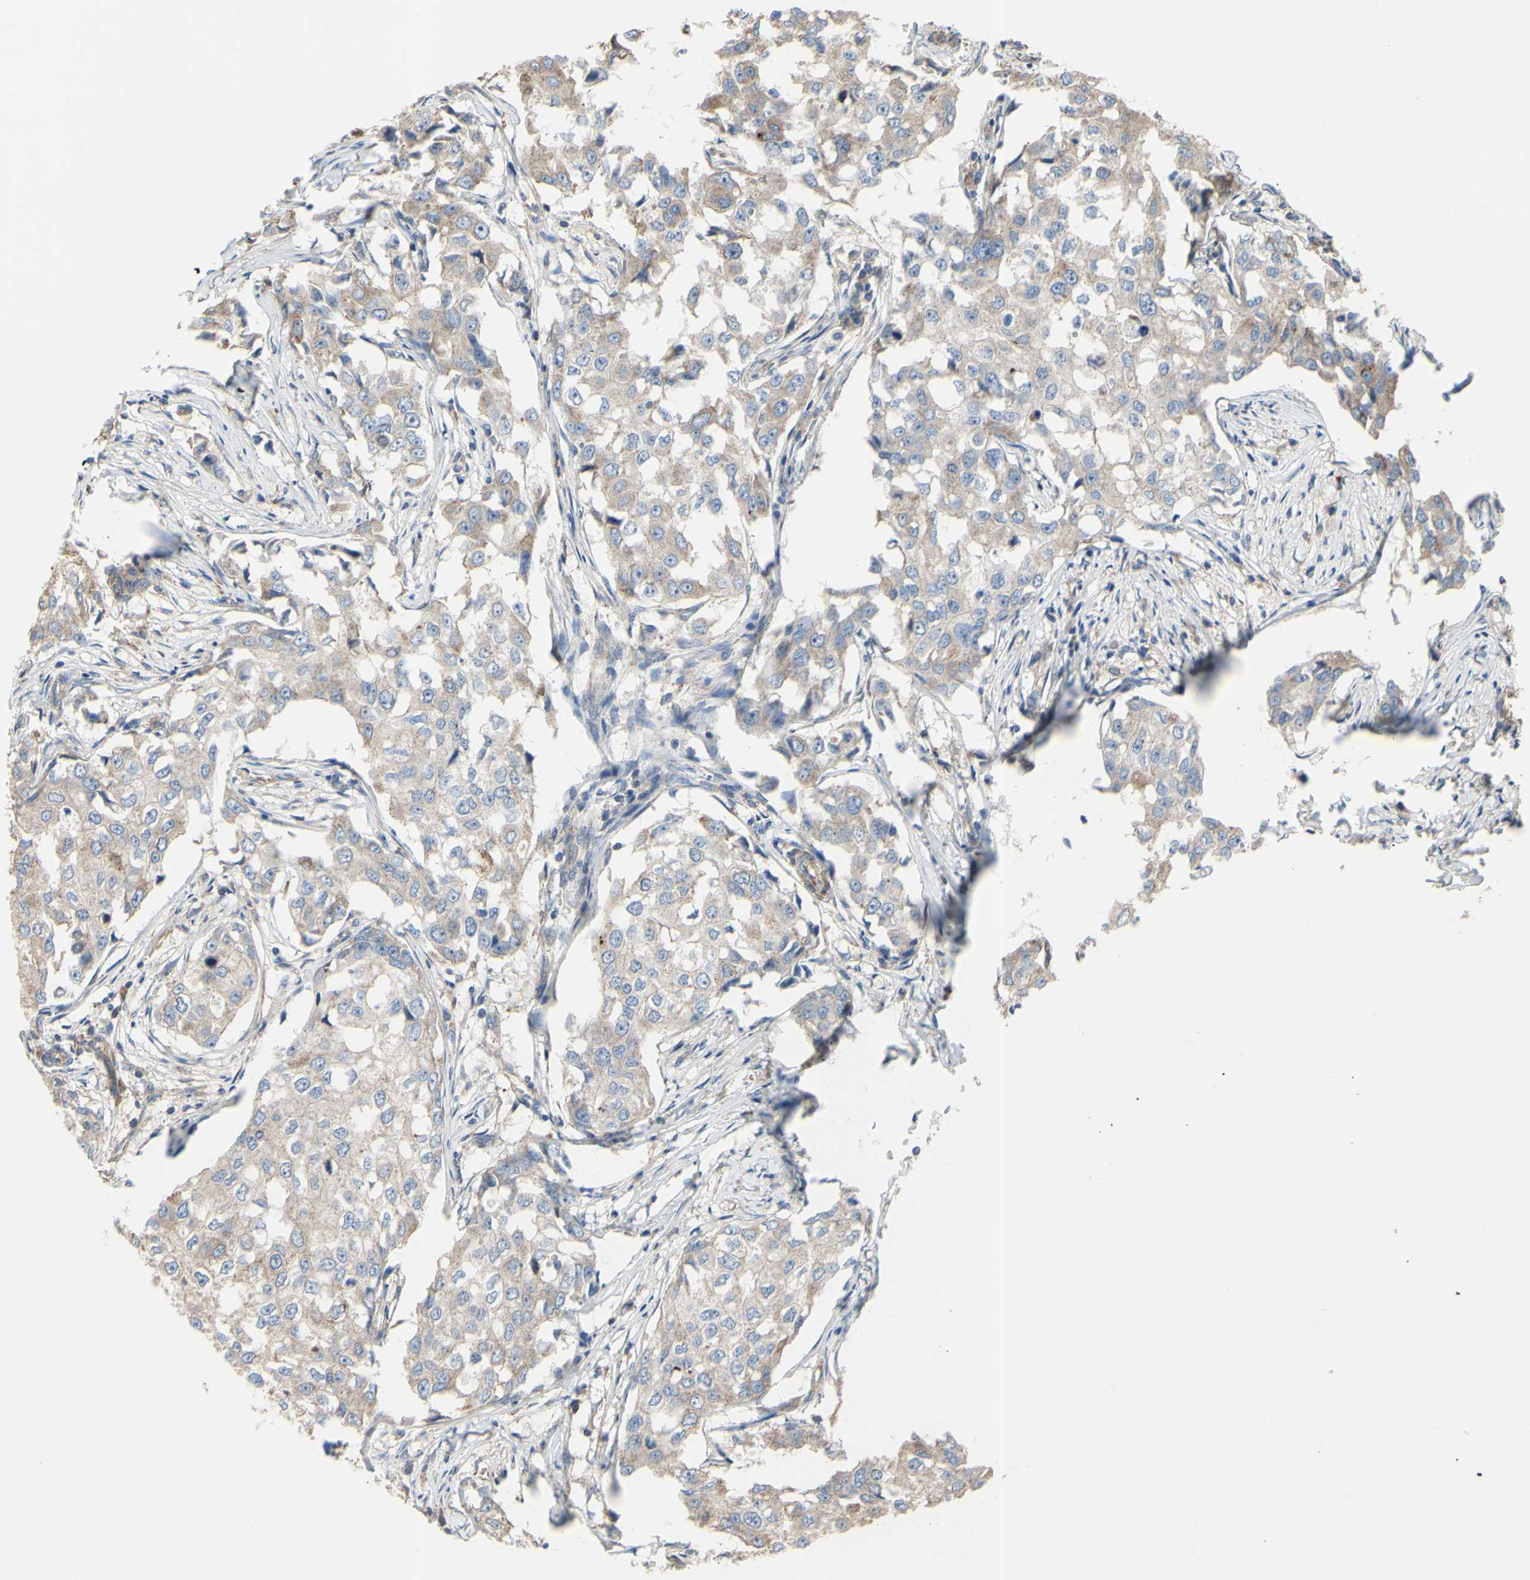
{"staining": {"intensity": "weak", "quantity": ">75%", "location": "cytoplasmic/membranous"}, "tissue": "breast cancer", "cell_type": "Tumor cells", "image_type": "cancer", "snomed": [{"axis": "morphology", "description": "Duct carcinoma"}, {"axis": "topography", "description": "Breast"}], "caption": "Human breast cancer stained for a protein (brown) demonstrates weak cytoplasmic/membranous positive positivity in approximately >75% of tumor cells.", "gene": "BECN1", "patient": {"sex": "female", "age": 27}}